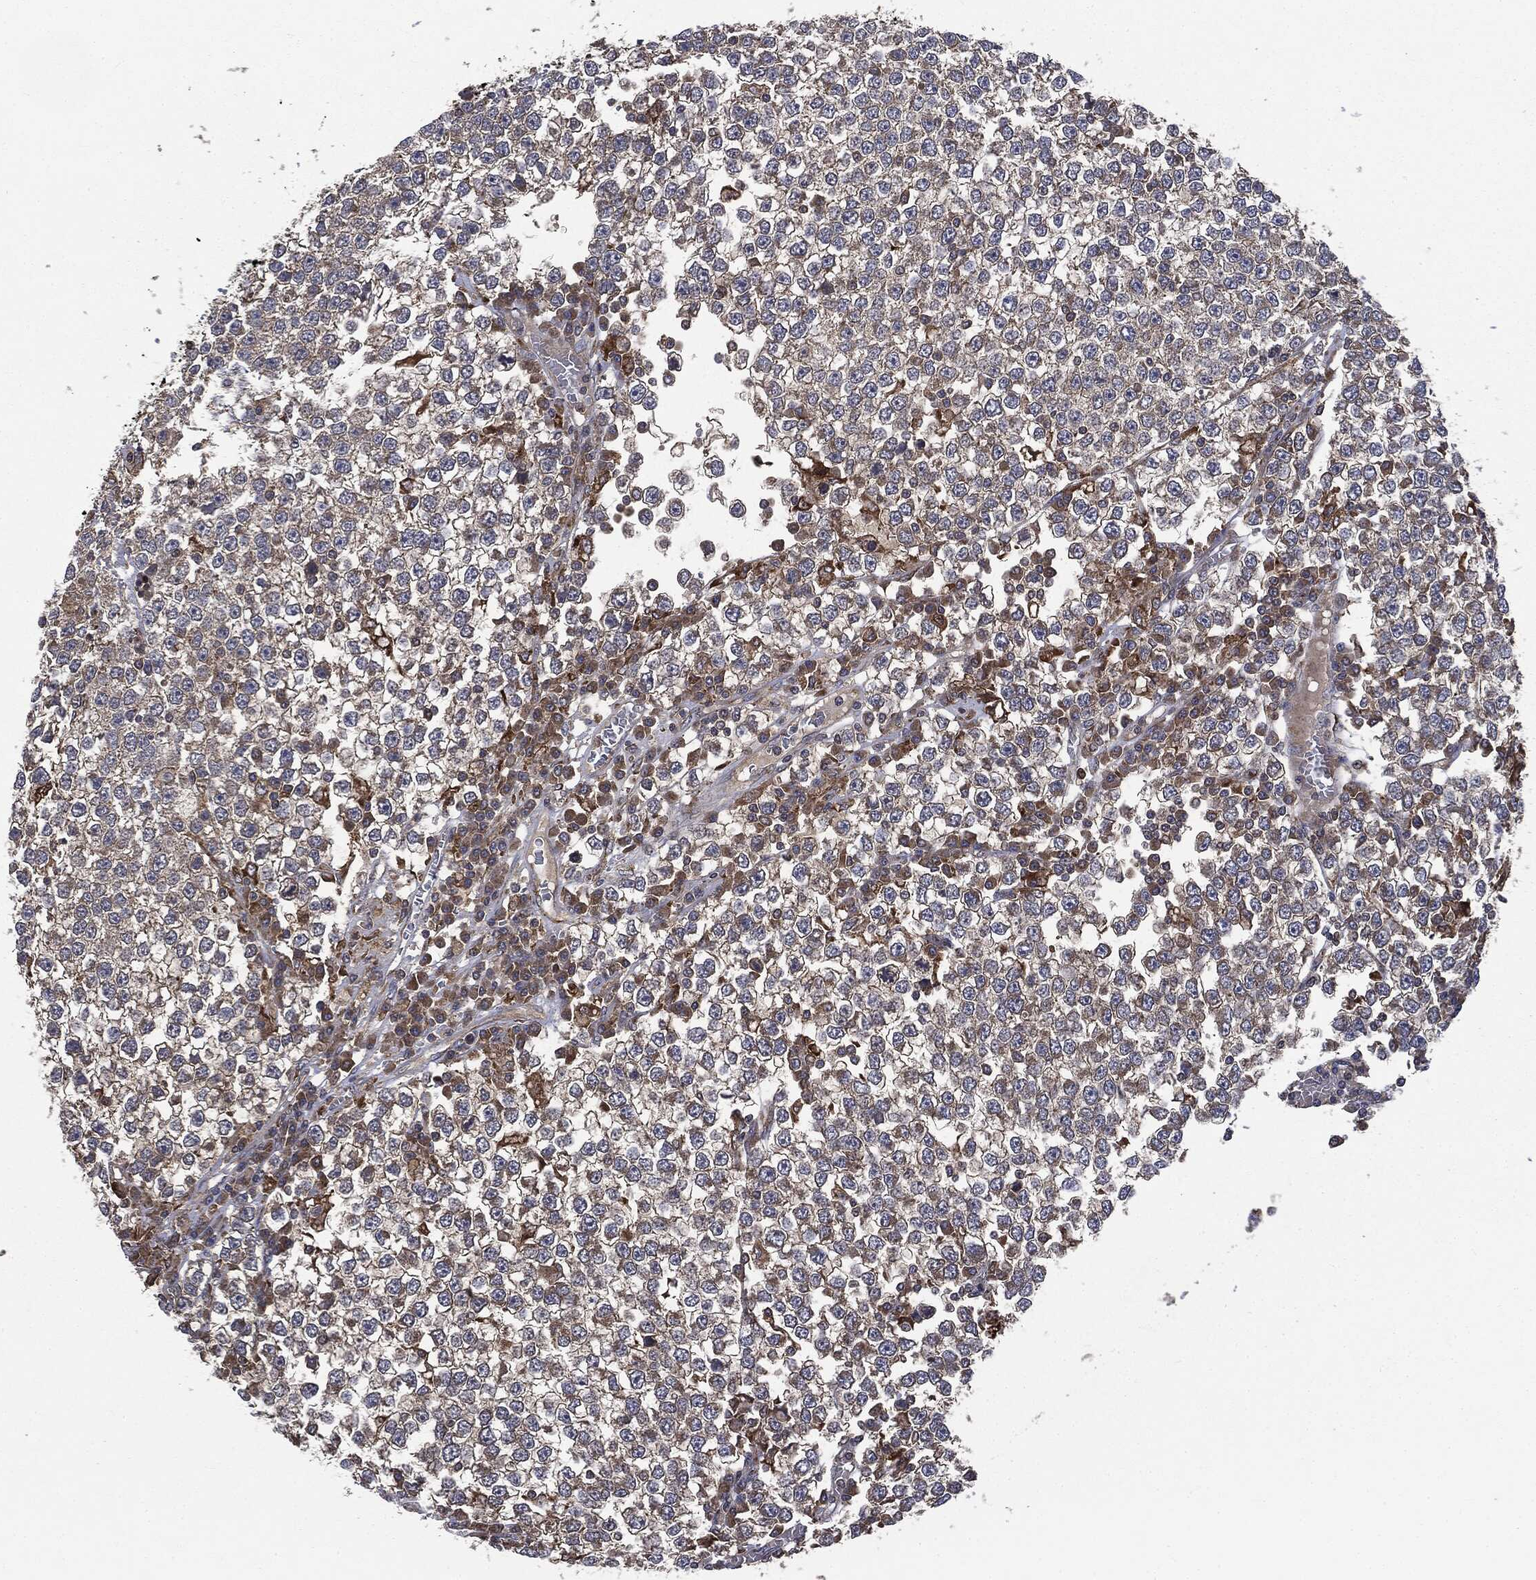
{"staining": {"intensity": "negative", "quantity": "none", "location": "none"}, "tissue": "testis cancer", "cell_type": "Tumor cells", "image_type": "cancer", "snomed": [{"axis": "morphology", "description": "Seminoma, NOS"}, {"axis": "topography", "description": "Testis"}], "caption": "Testis cancer stained for a protein using immunohistochemistry demonstrates no staining tumor cells.", "gene": "PLOD3", "patient": {"sex": "male", "age": 65}}